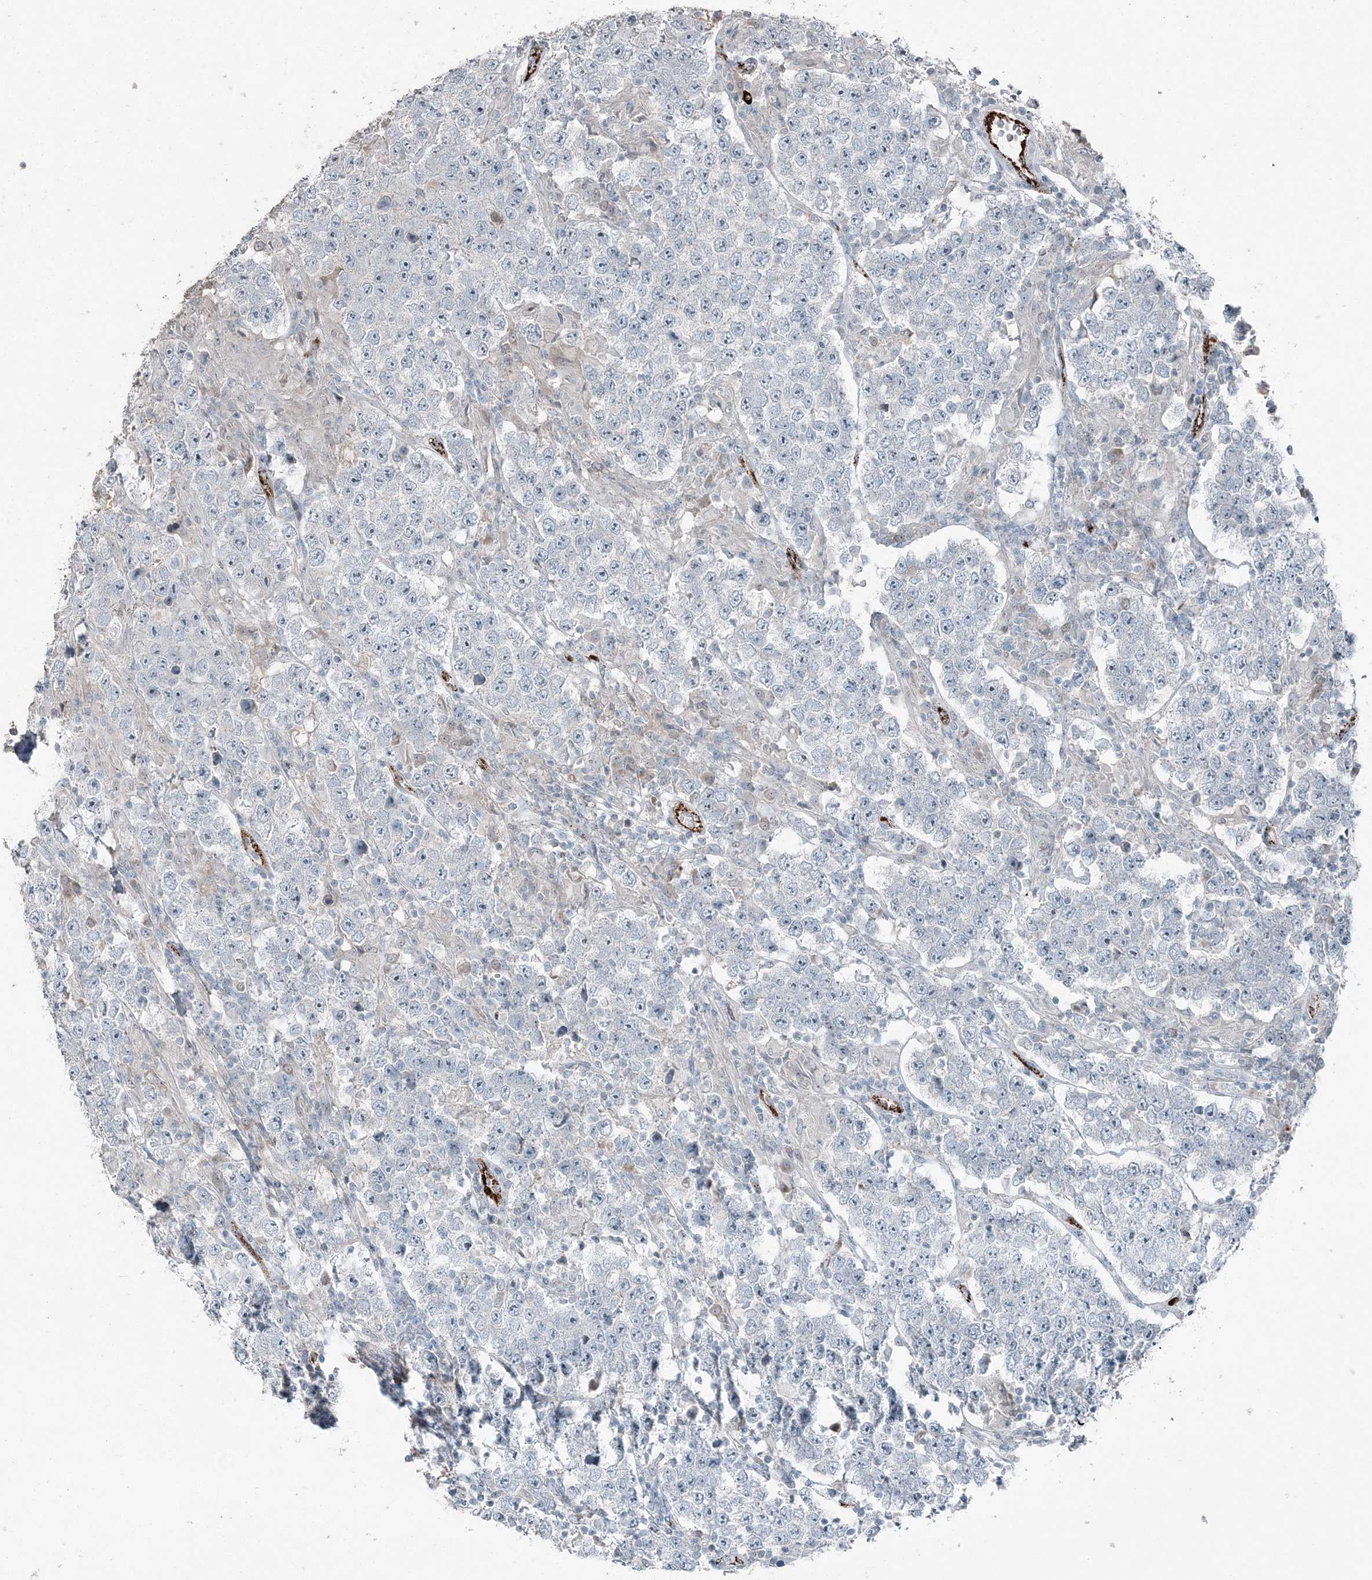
{"staining": {"intensity": "negative", "quantity": "none", "location": "none"}, "tissue": "testis cancer", "cell_type": "Tumor cells", "image_type": "cancer", "snomed": [{"axis": "morphology", "description": "Normal tissue, NOS"}, {"axis": "morphology", "description": "Urothelial carcinoma, High grade"}, {"axis": "morphology", "description": "Seminoma, NOS"}, {"axis": "morphology", "description": "Carcinoma, Embryonal, NOS"}, {"axis": "topography", "description": "Urinary bladder"}, {"axis": "topography", "description": "Testis"}], "caption": "Immunohistochemistry photomicrograph of human testis cancer stained for a protein (brown), which exhibits no positivity in tumor cells.", "gene": "ELOVL7", "patient": {"sex": "male", "age": 41}}